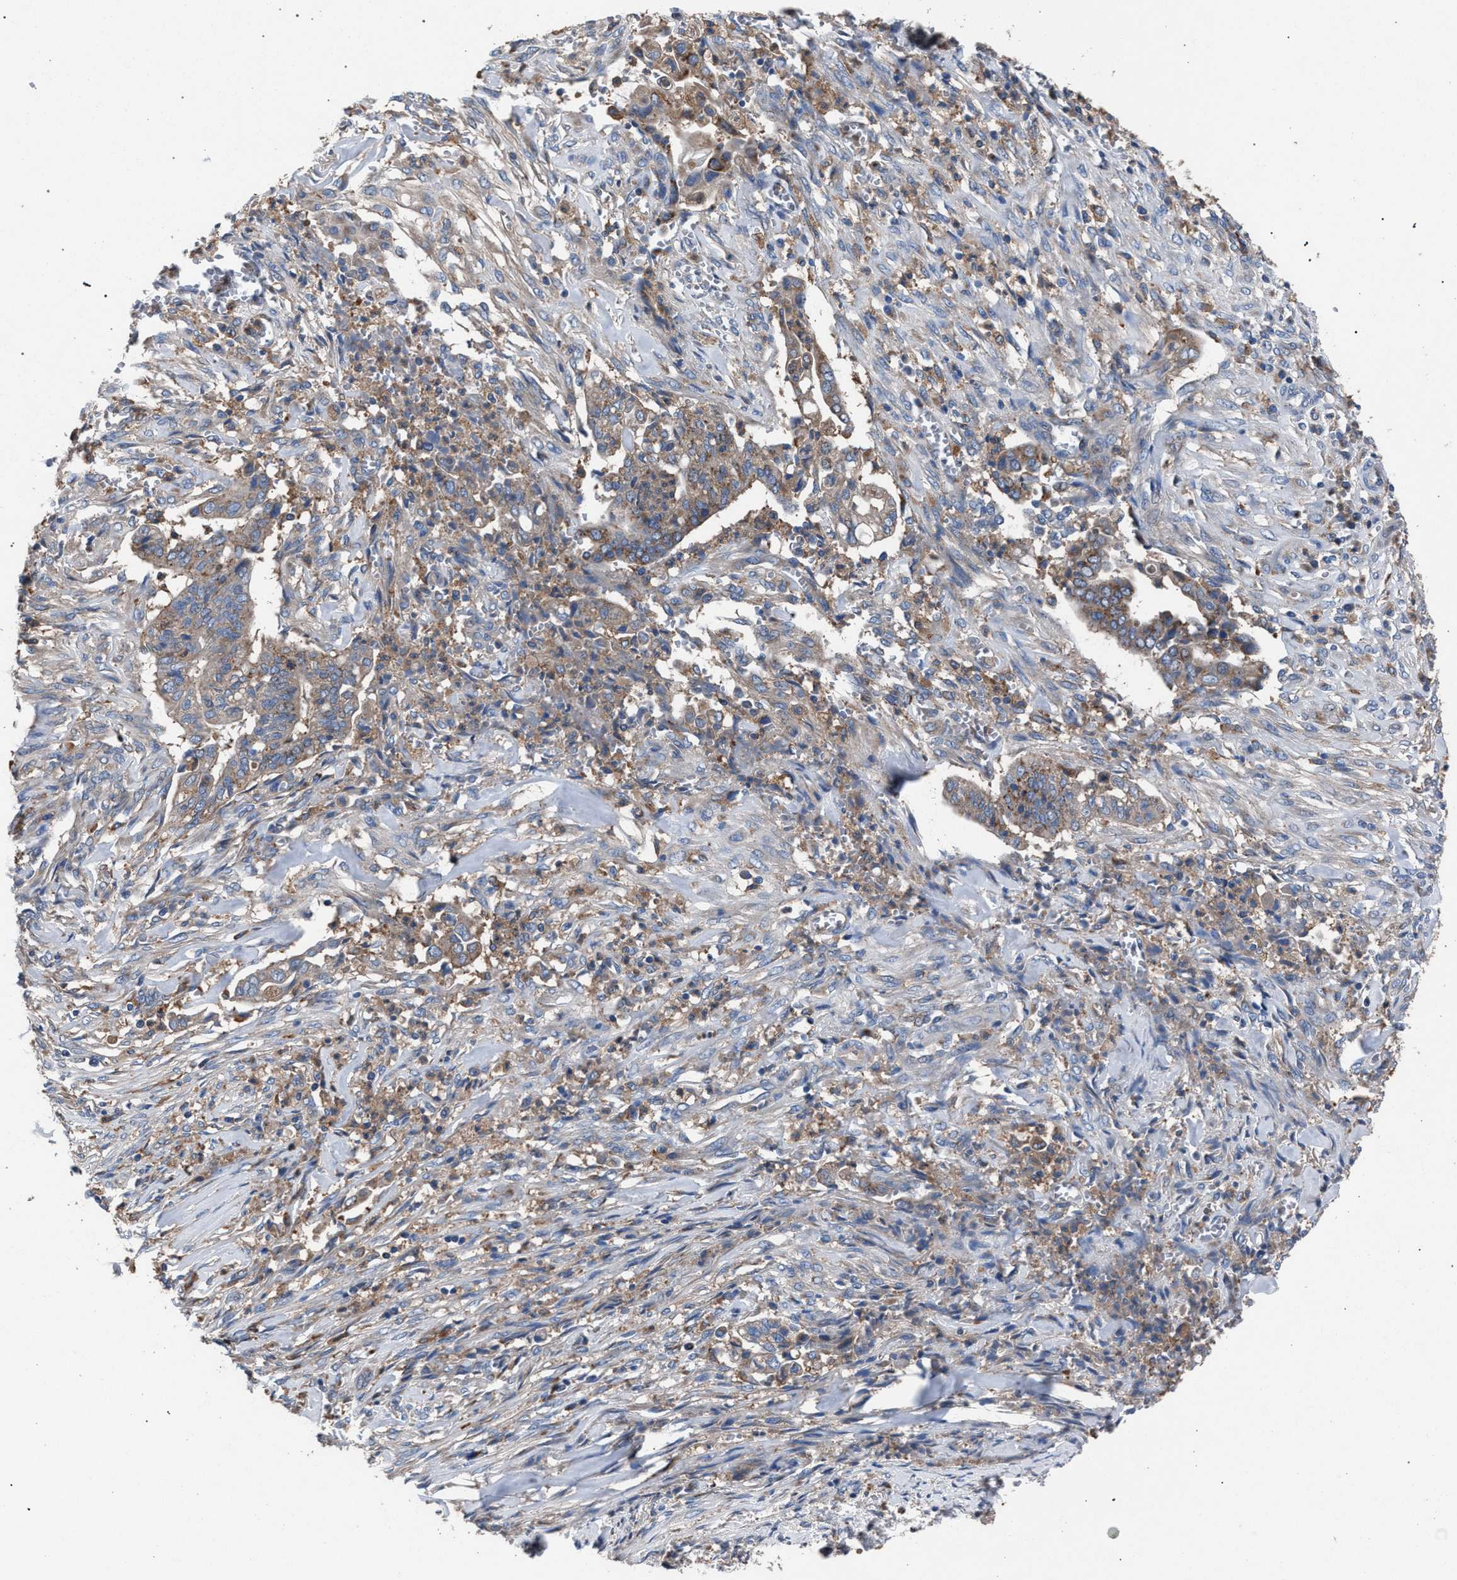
{"staining": {"intensity": "moderate", "quantity": ">75%", "location": "cytoplasmic/membranous"}, "tissue": "cervical cancer", "cell_type": "Tumor cells", "image_type": "cancer", "snomed": [{"axis": "morphology", "description": "Adenocarcinoma, NOS"}, {"axis": "topography", "description": "Cervix"}], "caption": "Human cervical cancer (adenocarcinoma) stained for a protein (brown) reveals moderate cytoplasmic/membranous positive expression in about >75% of tumor cells.", "gene": "ATP6V0A1", "patient": {"sex": "female", "age": 44}}